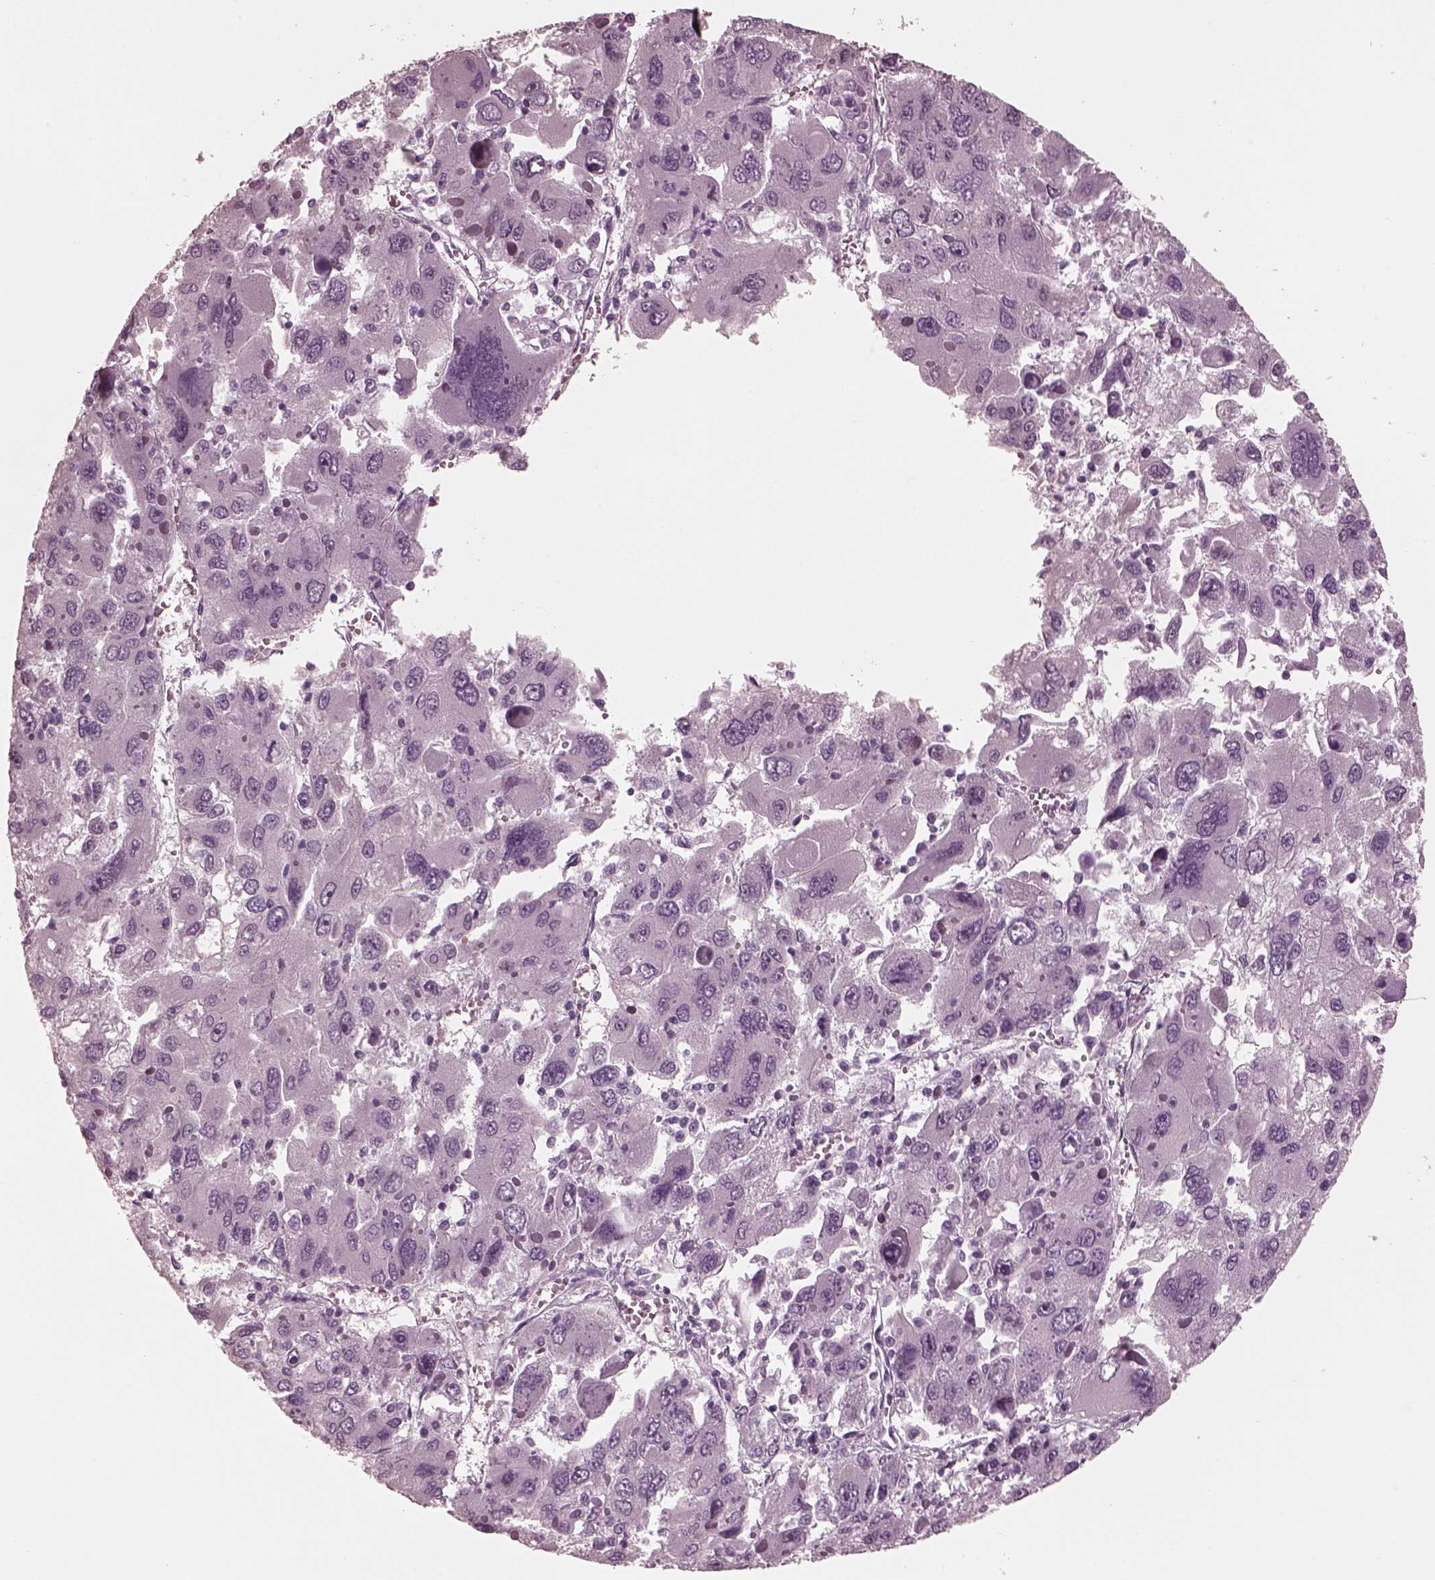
{"staining": {"intensity": "negative", "quantity": "none", "location": "none"}, "tissue": "liver cancer", "cell_type": "Tumor cells", "image_type": "cancer", "snomed": [{"axis": "morphology", "description": "Carcinoma, Hepatocellular, NOS"}, {"axis": "topography", "description": "Liver"}], "caption": "IHC micrograph of neoplastic tissue: human liver cancer stained with DAB (3,3'-diaminobenzidine) shows no significant protein staining in tumor cells.", "gene": "CGA", "patient": {"sex": "female", "age": 41}}